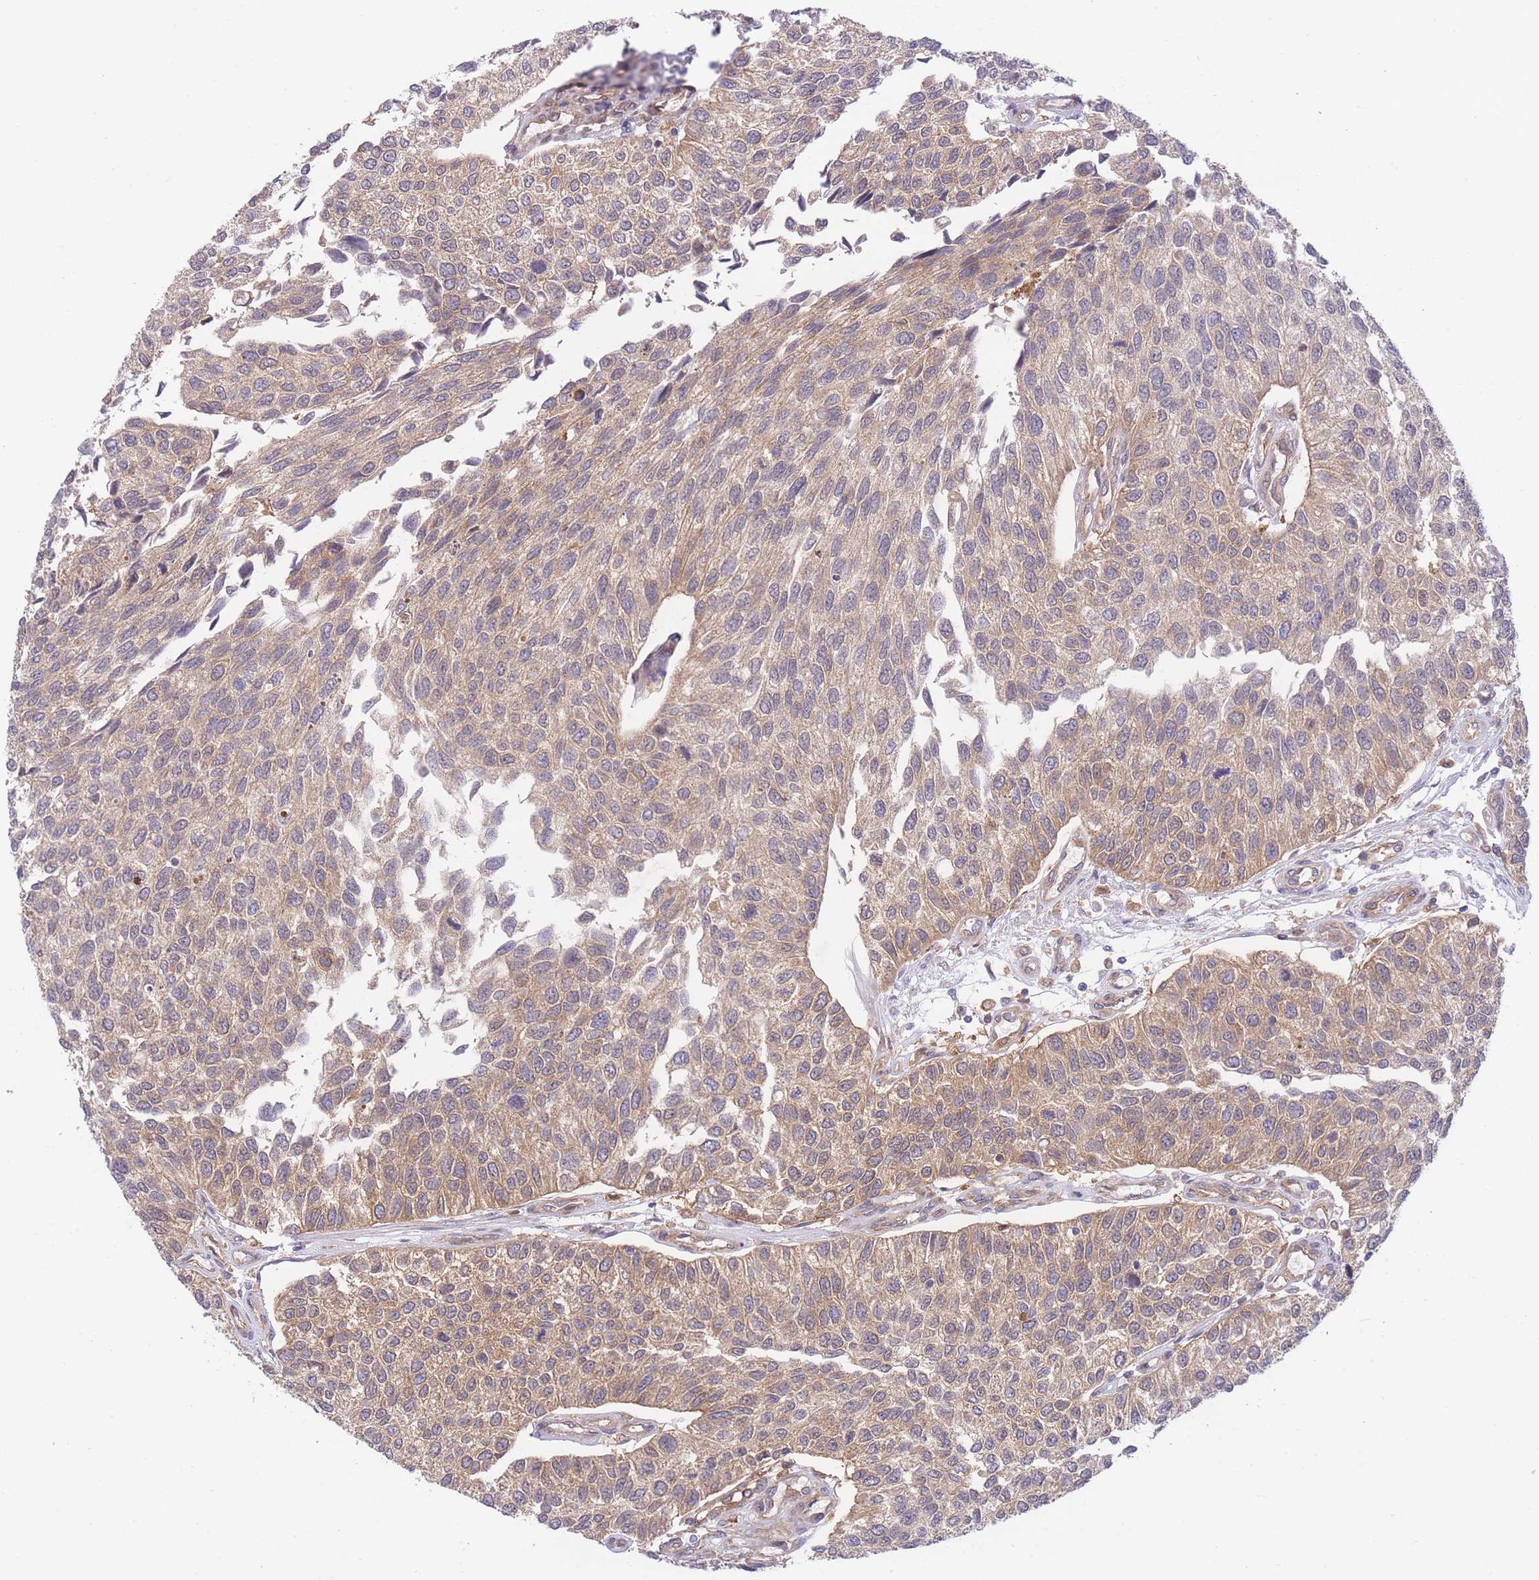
{"staining": {"intensity": "weak", "quantity": ">75%", "location": "cytoplasmic/membranous"}, "tissue": "urothelial cancer", "cell_type": "Tumor cells", "image_type": "cancer", "snomed": [{"axis": "morphology", "description": "Urothelial carcinoma, NOS"}, {"axis": "topography", "description": "Urinary bladder"}], "caption": "Protein expression analysis of urothelial cancer reveals weak cytoplasmic/membranous positivity in approximately >75% of tumor cells. Using DAB (3,3'-diaminobenzidine) (brown) and hematoxylin (blue) stains, captured at high magnification using brightfield microscopy.", "gene": "EXOSC8", "patient": {"sex": "male", "age": 55}}